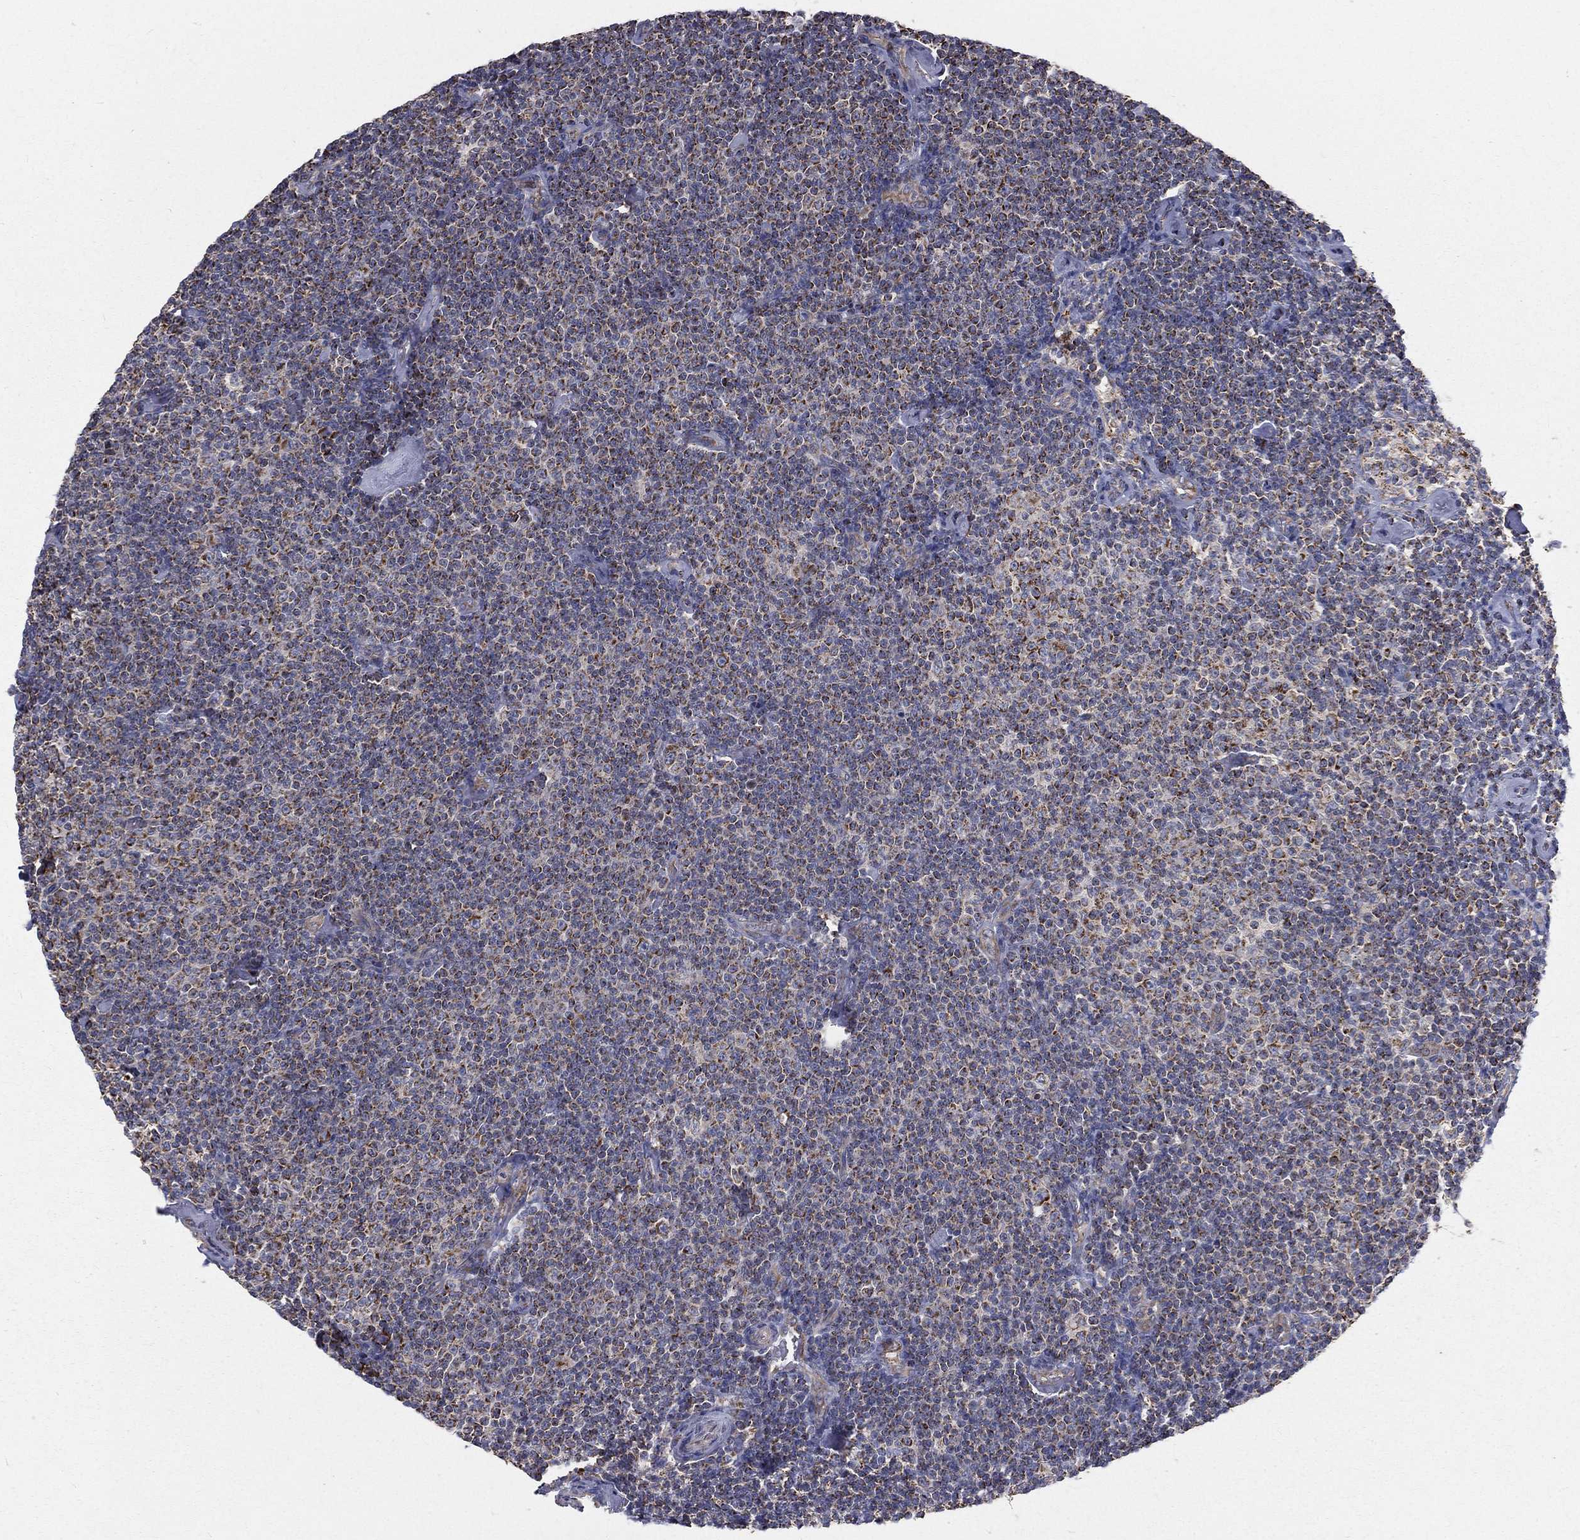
{"staining": {"intensity": "moderate", "quantity": "25%-75%", "location": "cytoplasmic/membranous"}, "tissue": "lymphoma", "cell_type": "Tumor cells", "image_type": "cancer", "snomed": [{"axis": "morphology", "description": "Malignant lymphoma, non-Hodgkin's type, Low grade"}, {"axis": "topography", "description": "Lymph node"}], "caption": "A micrograph of low-grade malignant lymphoma, non-Hodgkin's type stained for a protein shows moderate cytoplasmic/membranous brown staining in tumor cells.", "gene": "HADH", "patient": {"sex": "male", "age": 81}}